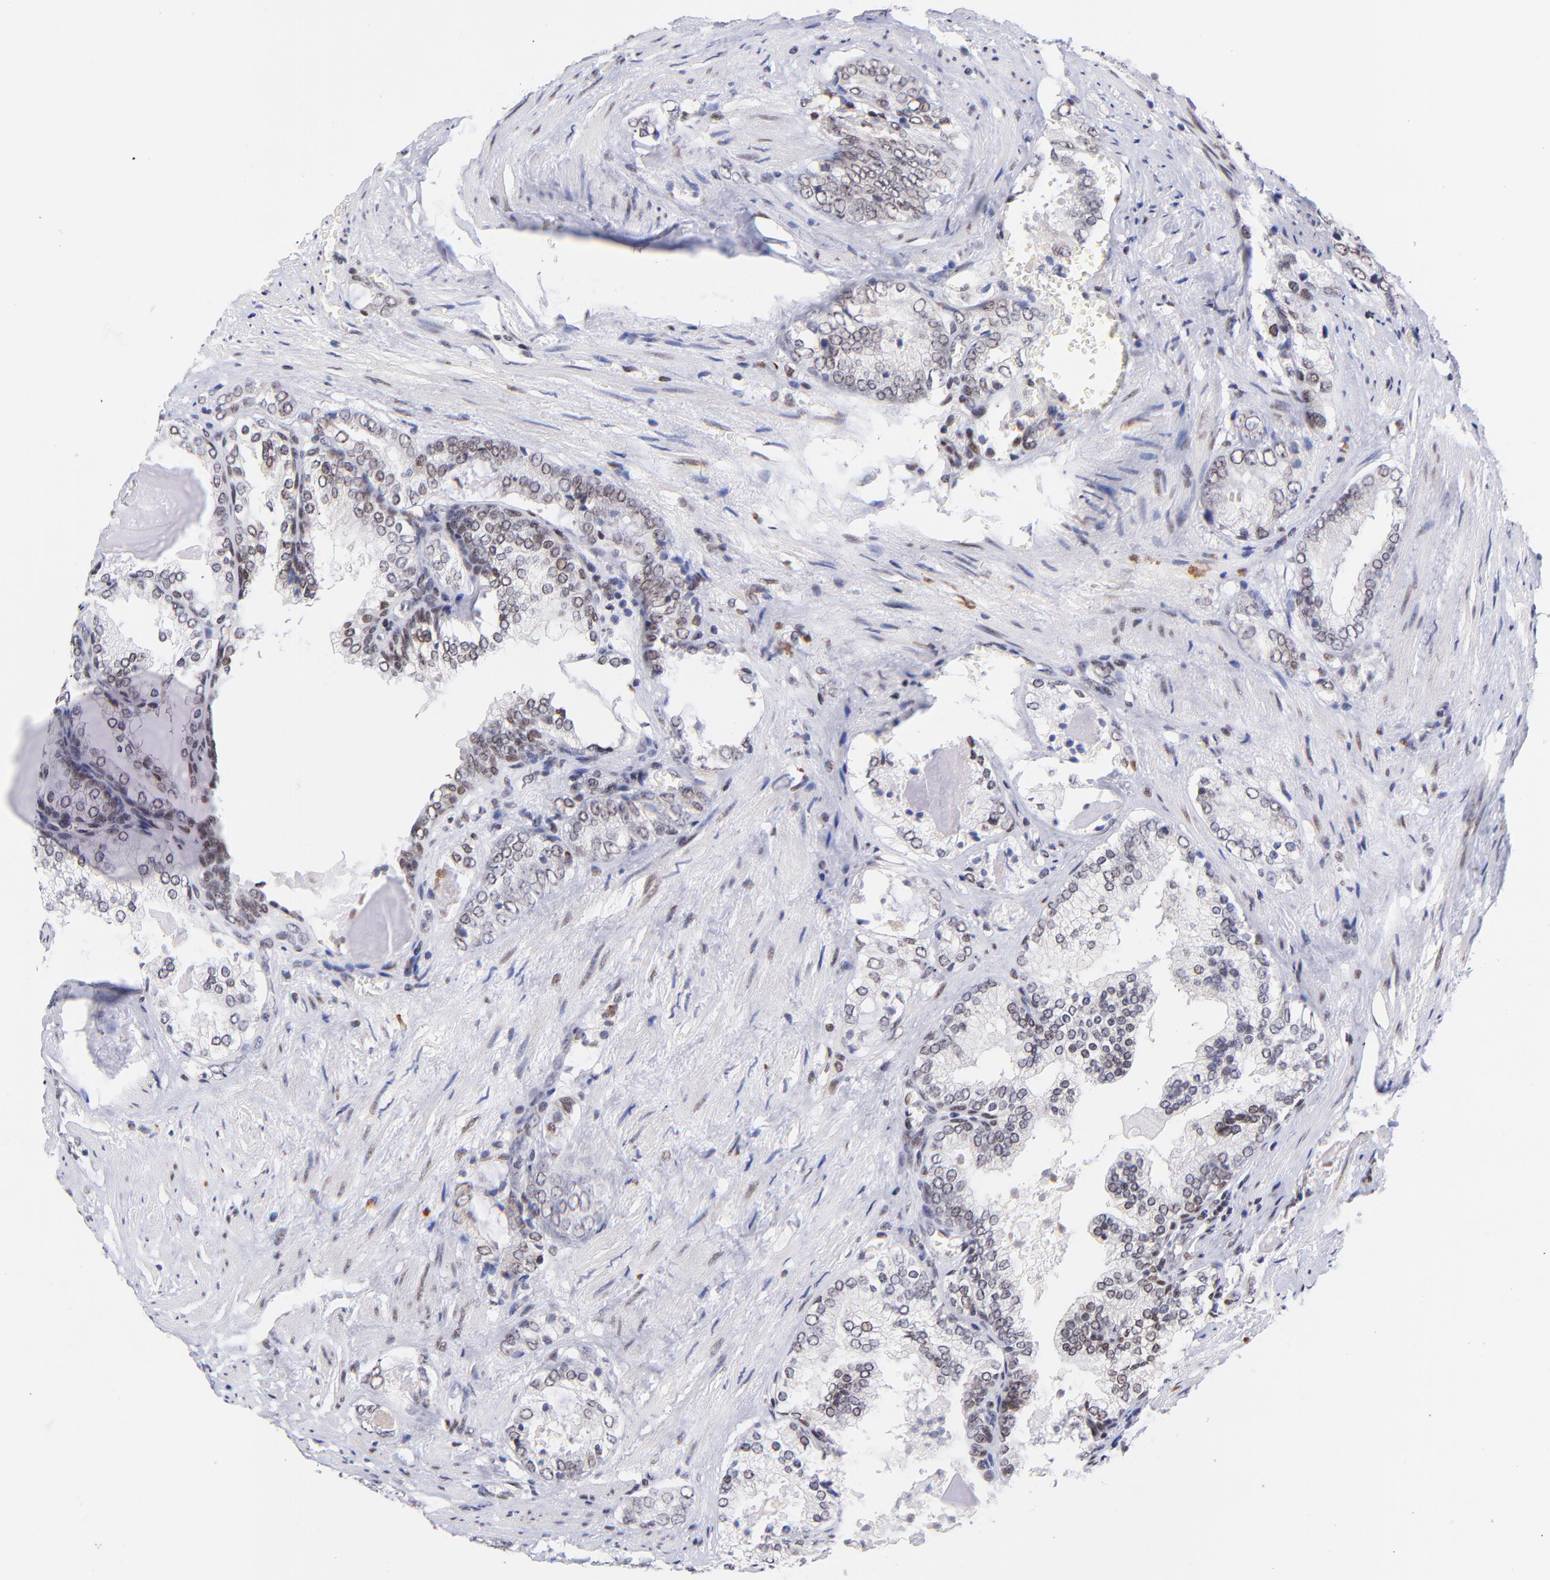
{"staining": {"intensity": "weak", "quantity": "25%-75%", "location": "nuclear"}, "tissue": "prostate cancer", "cell_type": "Tumor cells", "image_type": "cancer", "snomed": [{"axis": "morphology", "description": "Adenocarcinoma, Medium grade"}, {"axis": "topography", "description": "Prostate"}], "caption": "A low amount of weak nuclear expression is appreciated in about 25%-75% of tumor cells in medium-grade adenocarcinoma (prostate) tissue. (Brightfield microscopy of DAB IHC at high magnification).", "gene": "MIDEAS", "patient": {"sex": "male", "age": 60}}